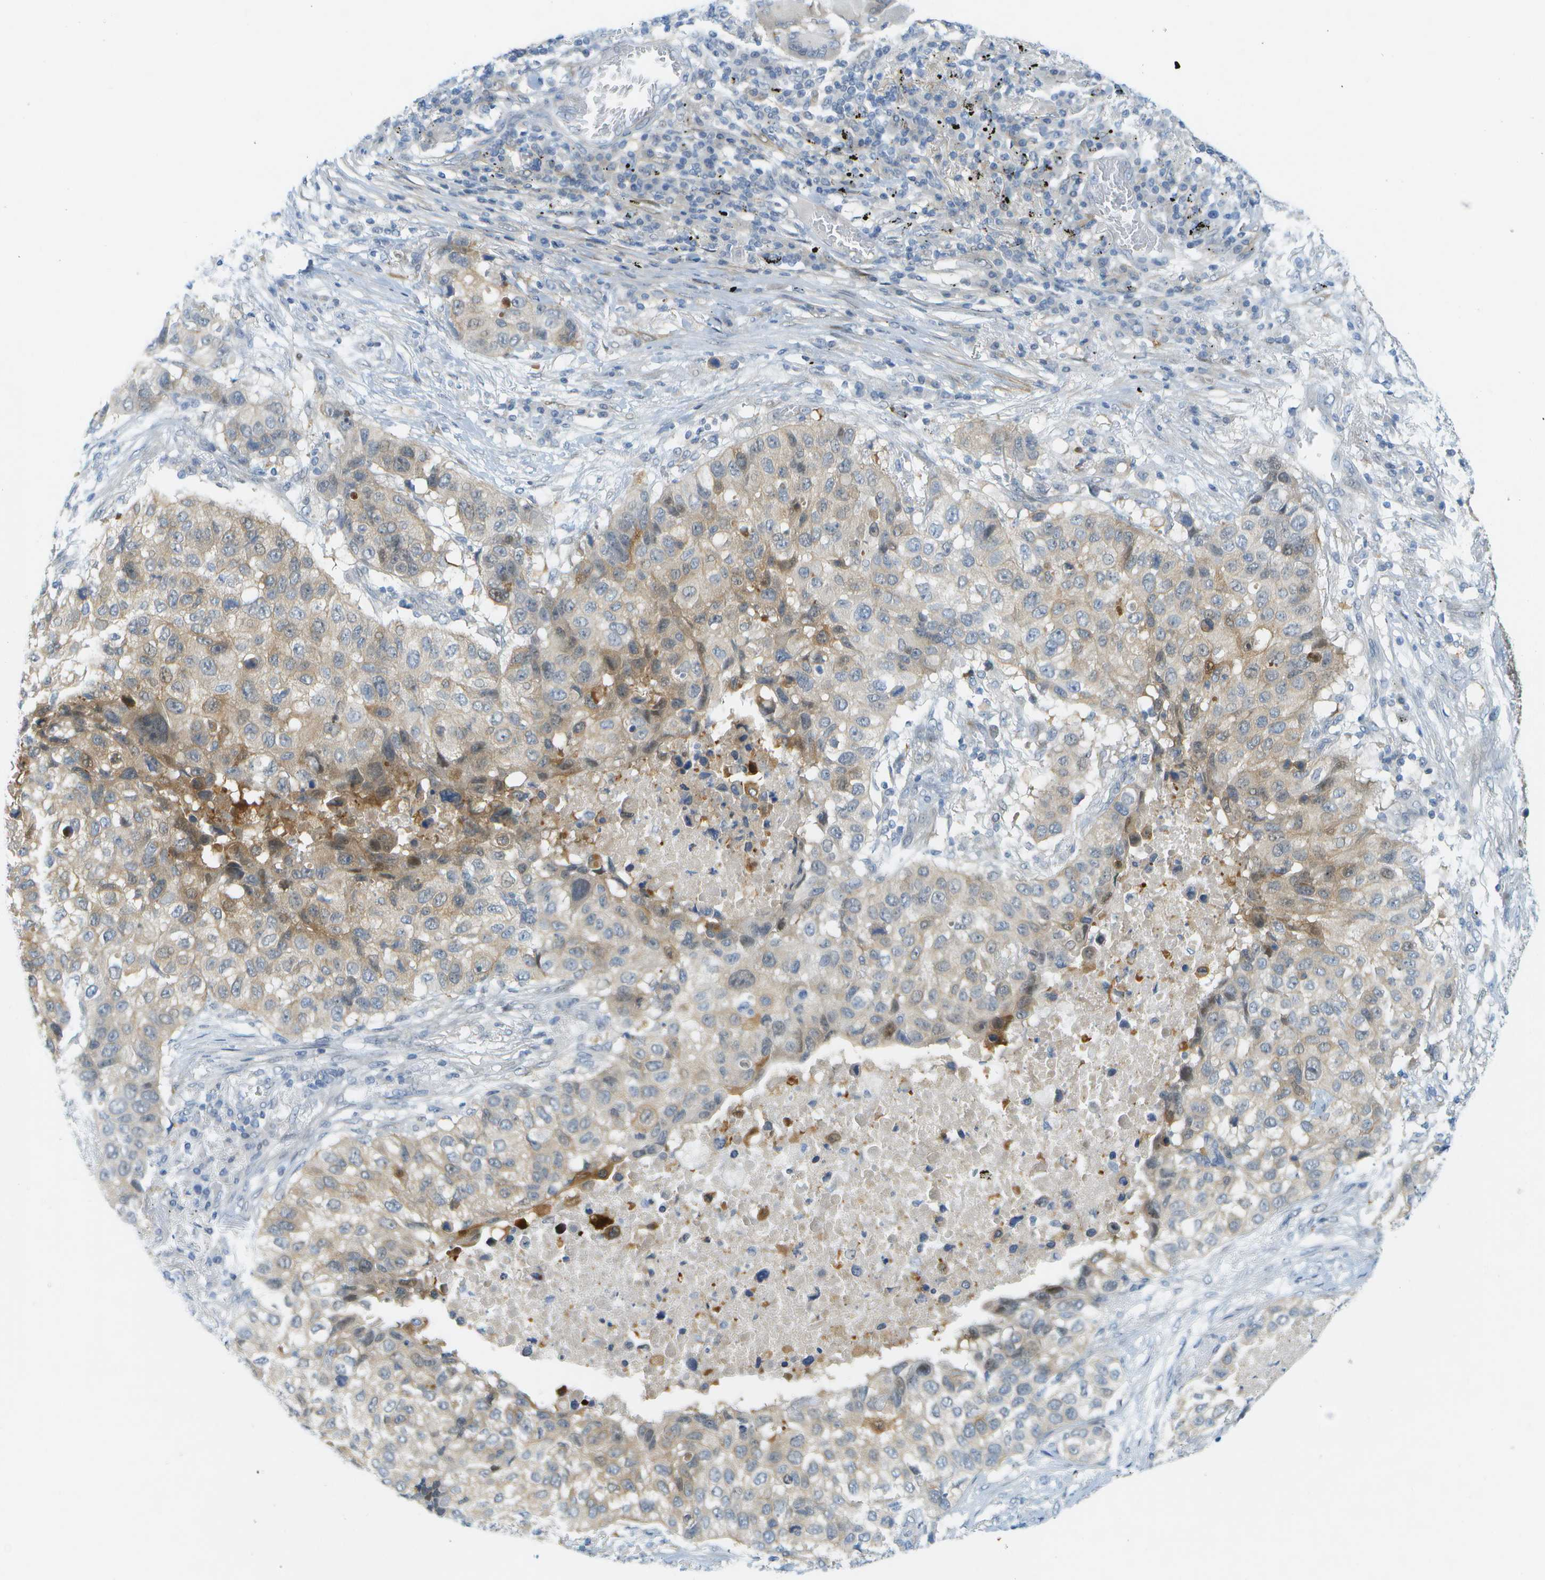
{"staining": {"intensity": "moderate", "quantity": "25%-75%", "location": "cytoplasmic/membranous"}, "tissue": "lung cancer", "cell_type": "Tumor cells", "image_type": "cancer", "snomed": [{"axis": "morphology", "description": "Squamous cell carcinoma, NOS"}, {"axis": "topography", "description": "Lung"}], "caption": "The histopathology image exhibits staining of lung cancer (squamous cell carcinoma), revealing moderate cytoplasmic/membranous protein staining (brown color) within tumor cells.", "gene": "CUL9", "patient": {"sex": "male", "age": 57}}